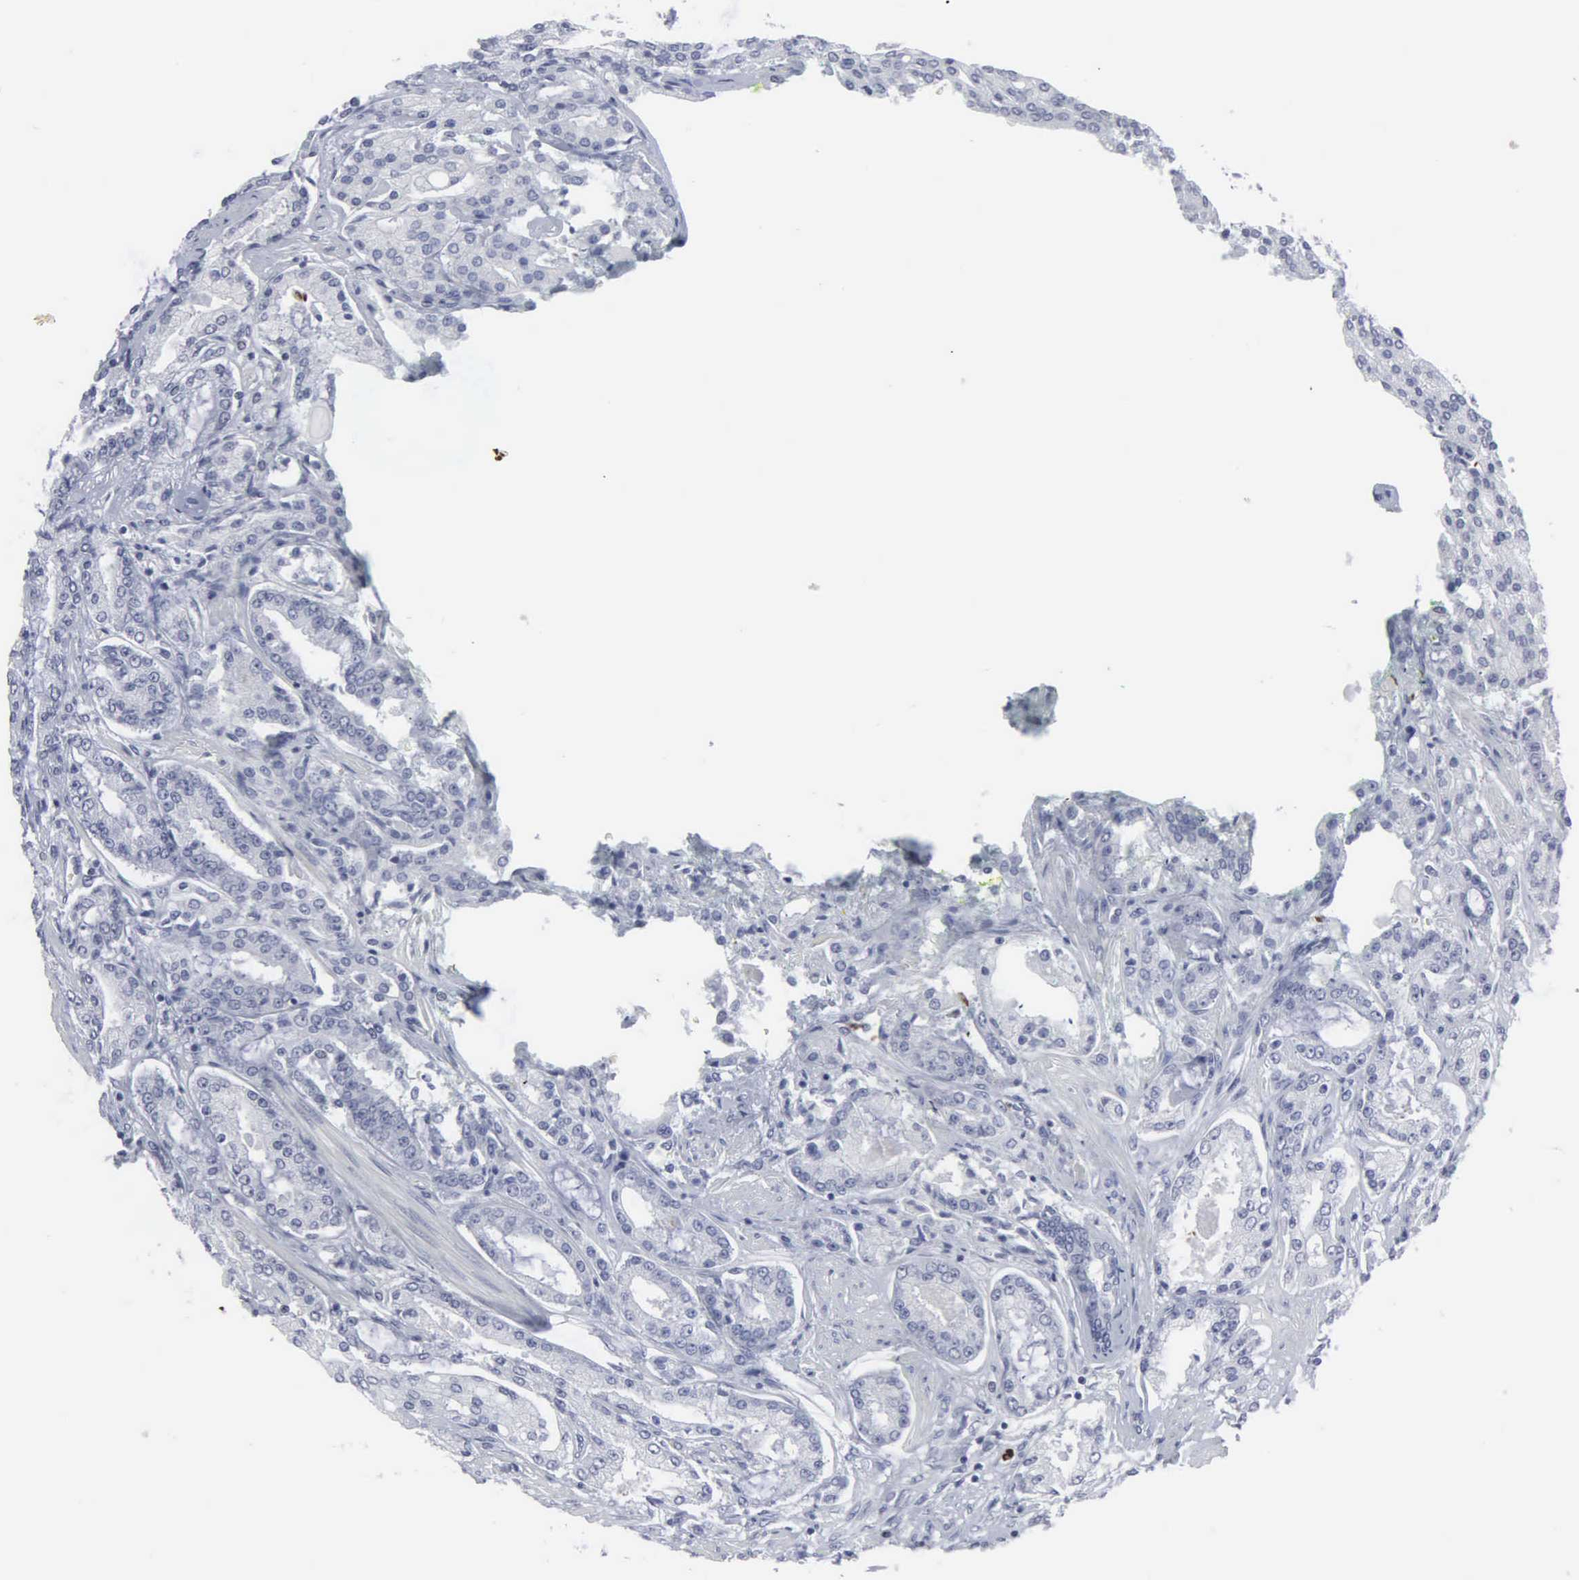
{"staining": {"intensity": "negative", "quantity": "none", "location": "none"}, "tissue": "prostate cancer", "cell_type": "Tumor cells", "image_type": "cancer", "snomed": [{"axis": "morphology", "description": "Adenocarcinoma, Medium grade"}, {"axis": "topography", "description": "Prostate"}], "caption": "This image is of prostate cancer (medium-grade adenocarcinoma) stained with immunohistochemistry to label a protein in brown with the nuclei are counter-stained blue. There is no positivity in tumor cells.", "gene": "SPIN3", "patient": {"sex": "male", "age": 72}}